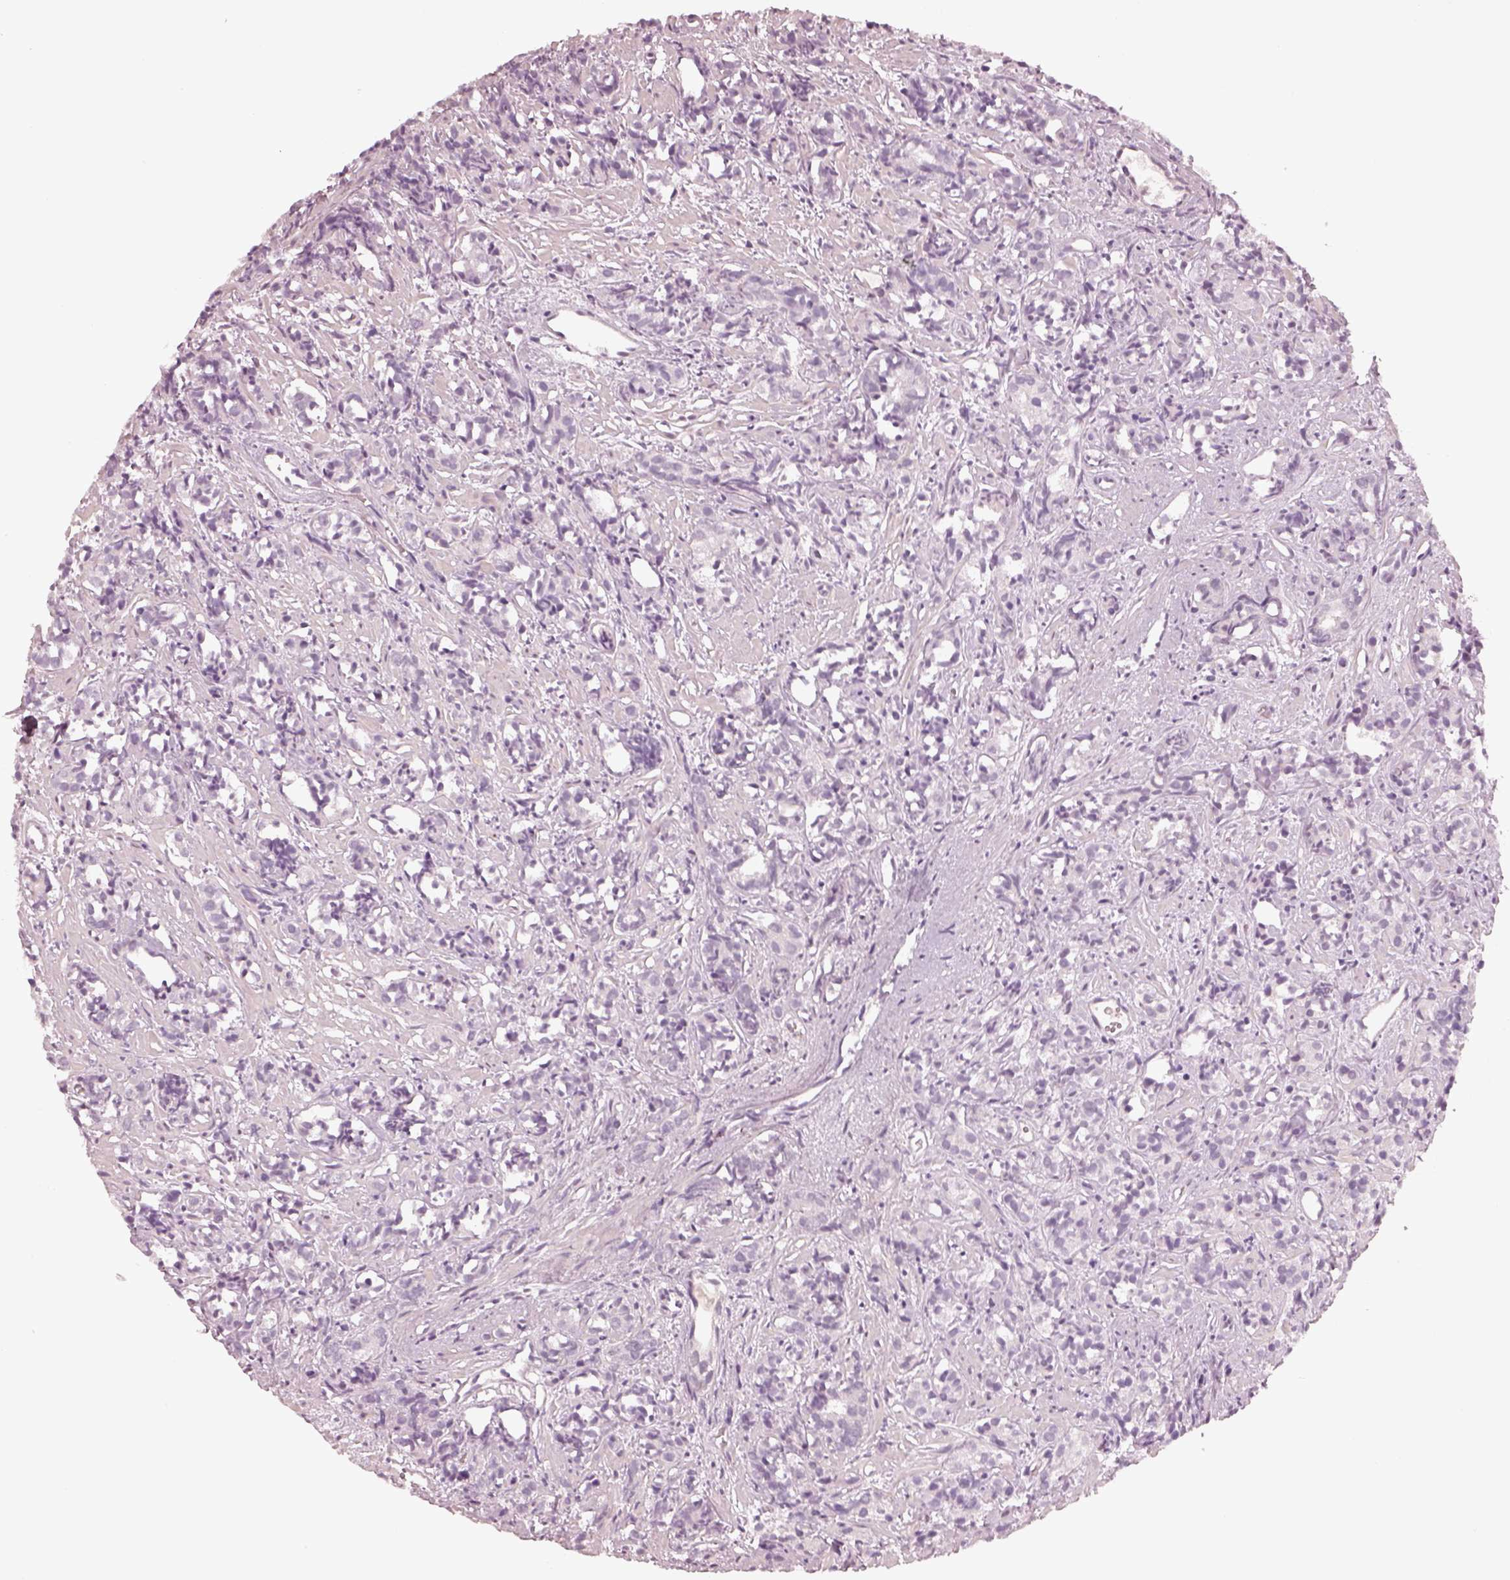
{"staining": {"intensity": "negative", "quantity": "none", "location": "none"}, "tissue": "prostate cancer", "cell_type": "Tumor cells", "image_type": "cancer", "snomed": [{"axis": "morphology", "description": "Adenocarcinoma, High grade"}, {"axis": "topography", "description": "Prostate"}], "caption": "Immunohistochemistry micrograph of human prostate cancer (high-grade adenocarcinoma) stained for a protein (brown), which shows no staining in tumor cells.", "gene": "EGR4", "patient": {"sex": "male", "age": 84}}